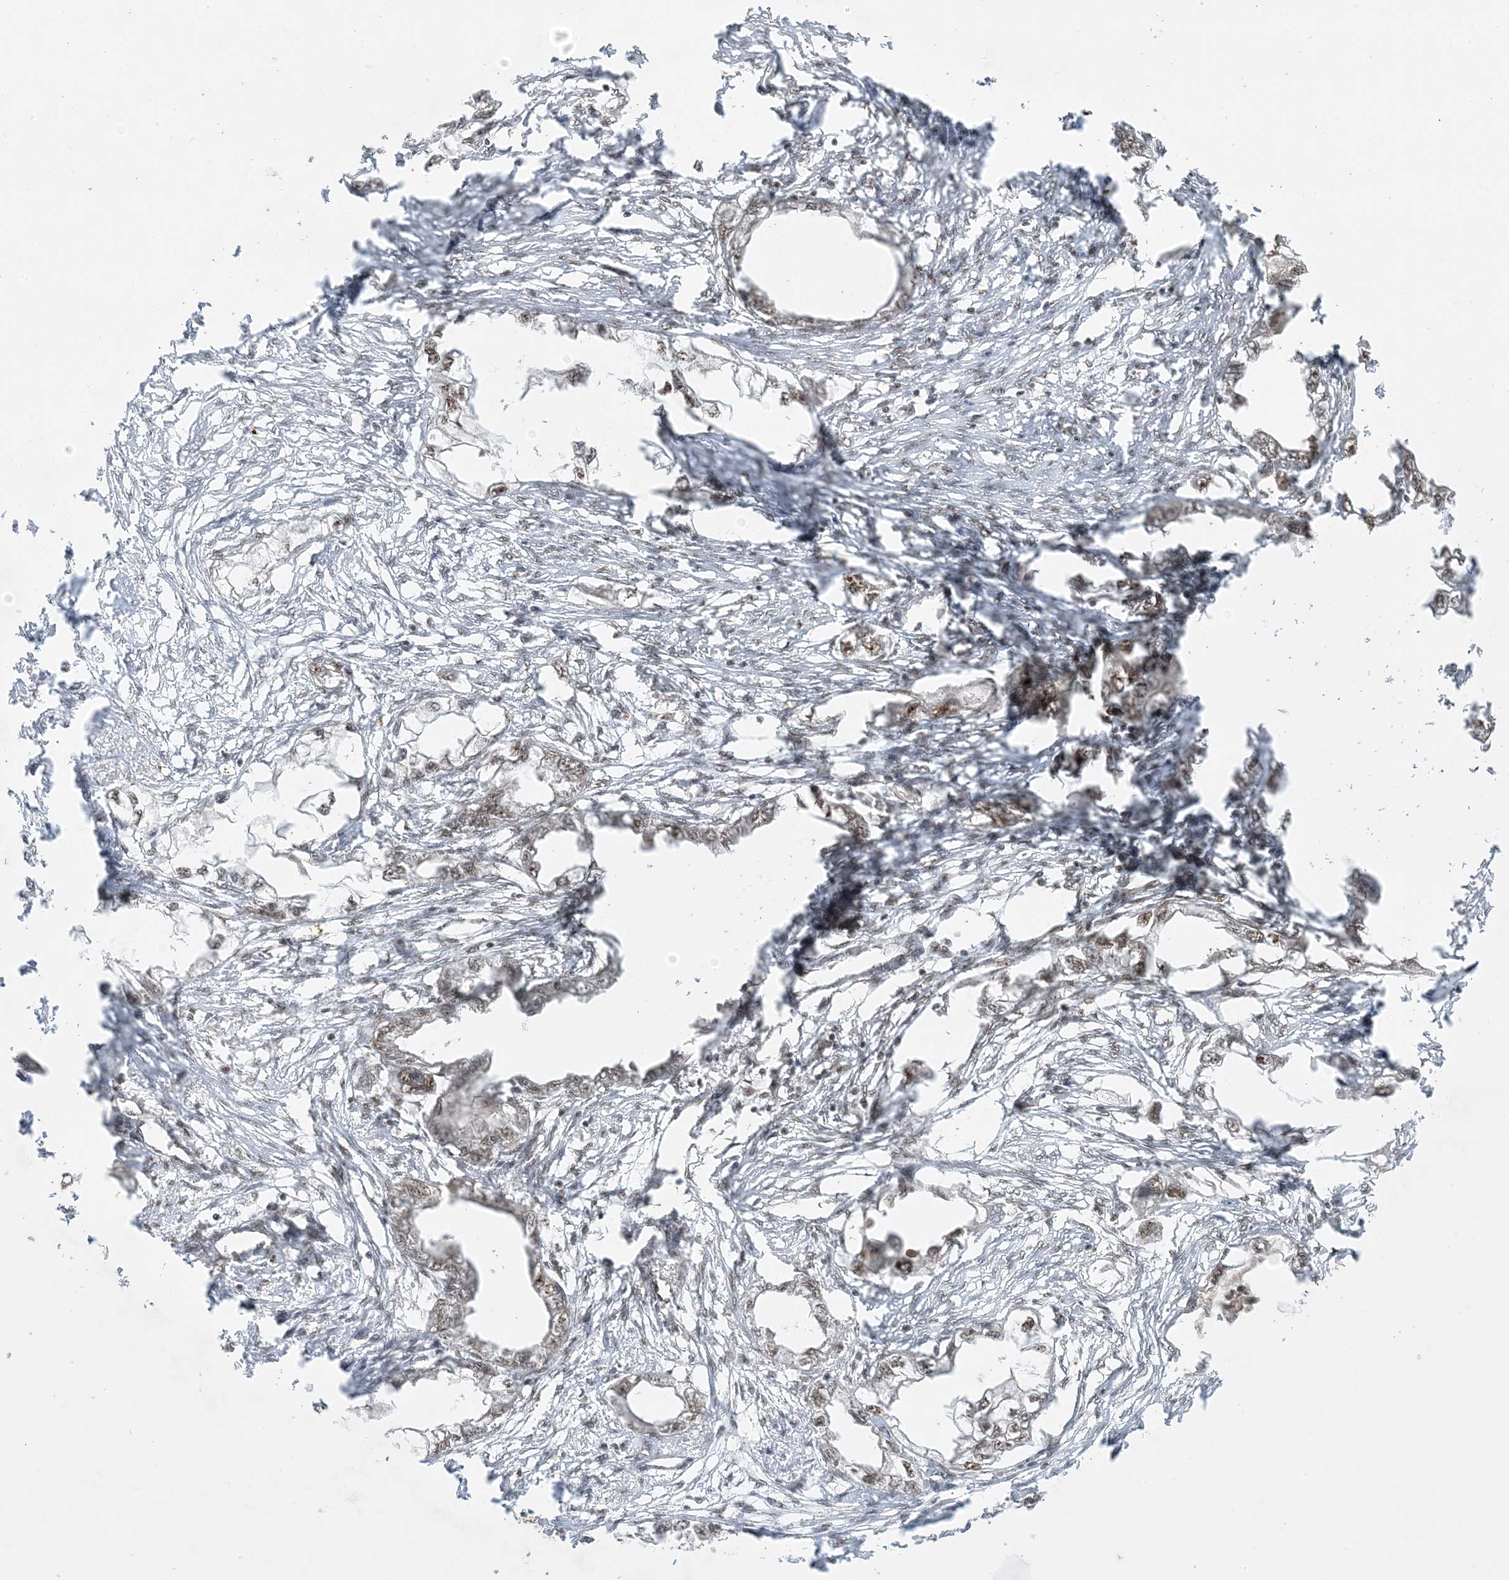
{"staining": {"intensity": "weak", "quantity": "25%-75%", "location": "nuclear"}, "tissue": "endometrial cancer", "cell_type": "Tumor cells", "image_type": "cancer", "snomed": [{"axis": "morphology", "description": "Adenocarcinoma, NOS"}, {"axis": "morphology", "description": "Adenocarcinoma, metastatic, NOS"}, {"axis": "topography", "description": "Adipose tissue"}, {"axis": "topography", "description": "Endometrium"}], "caption": "Weak nuclear protein expression is identified in approximately 25%-75% of tumor cells in endometrial cancer (metastatic adenocarcinoma). (IHC, brightfield microscopy, high magnification).", "gene": "PPIL2", "patient": {"sex": "female", "age": 67}}